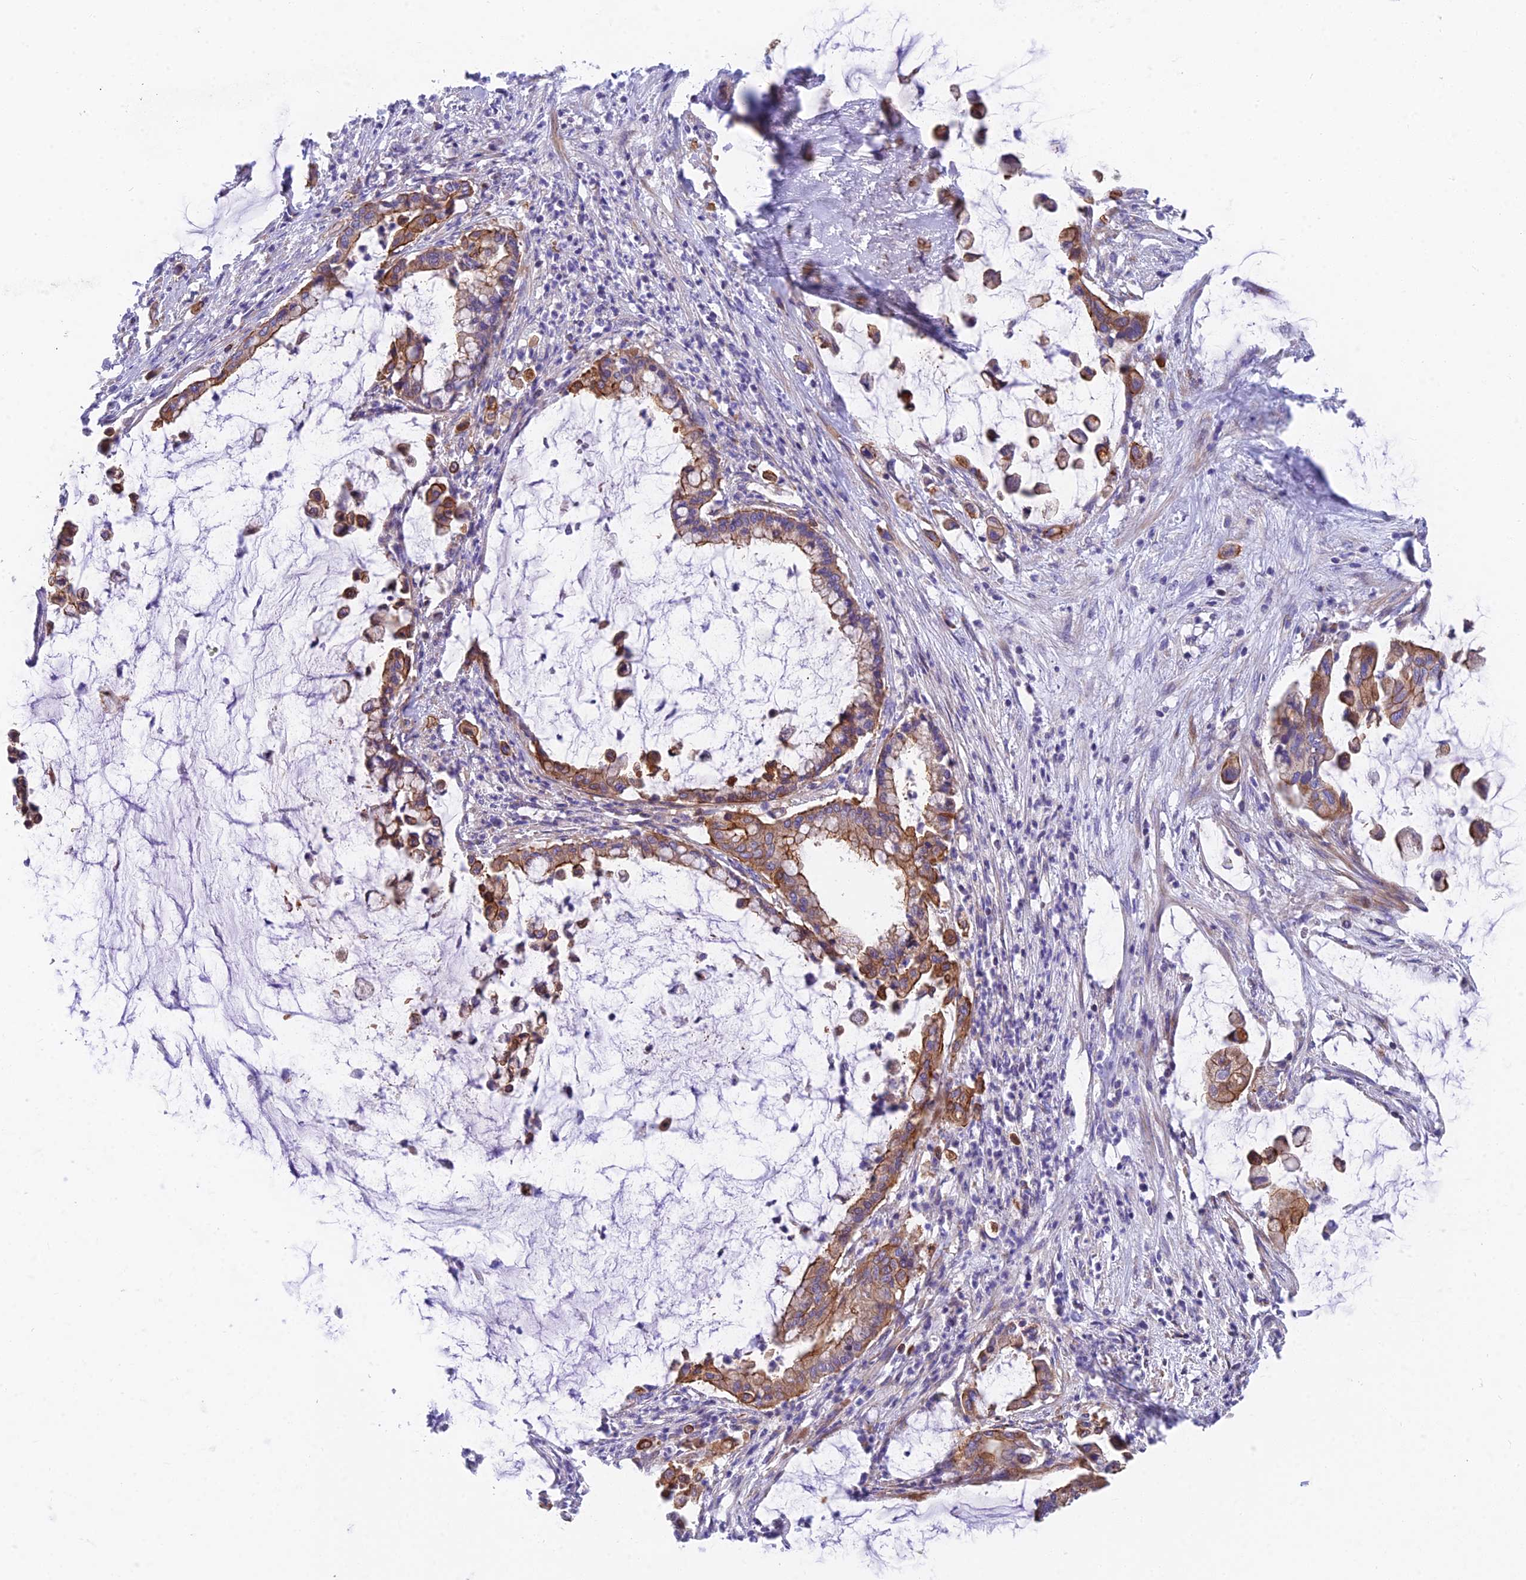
{"staining": {"intensity": "moderate", "quantity": "25%-75%", "location": "cytoplasmic/membranous"}, "tissue": "pancreatic cancer", "cell_type": "Tumor cells", "image_type": "cancer", "snomed": [{"axis": "morphology", "description": "Adenocarcinoma, NOS"}, {"axis": "topography", "description": "Pancreas"}], "caption": "Protein expression analysis of human pancreatic cancer (adenocarcinoma) reveals moderate cytoplasmic/membranous expression in approximately 25%-75% of tumor cells.", "gene": "MVB12A", "patient": {"sex": "male", "age": 41}}